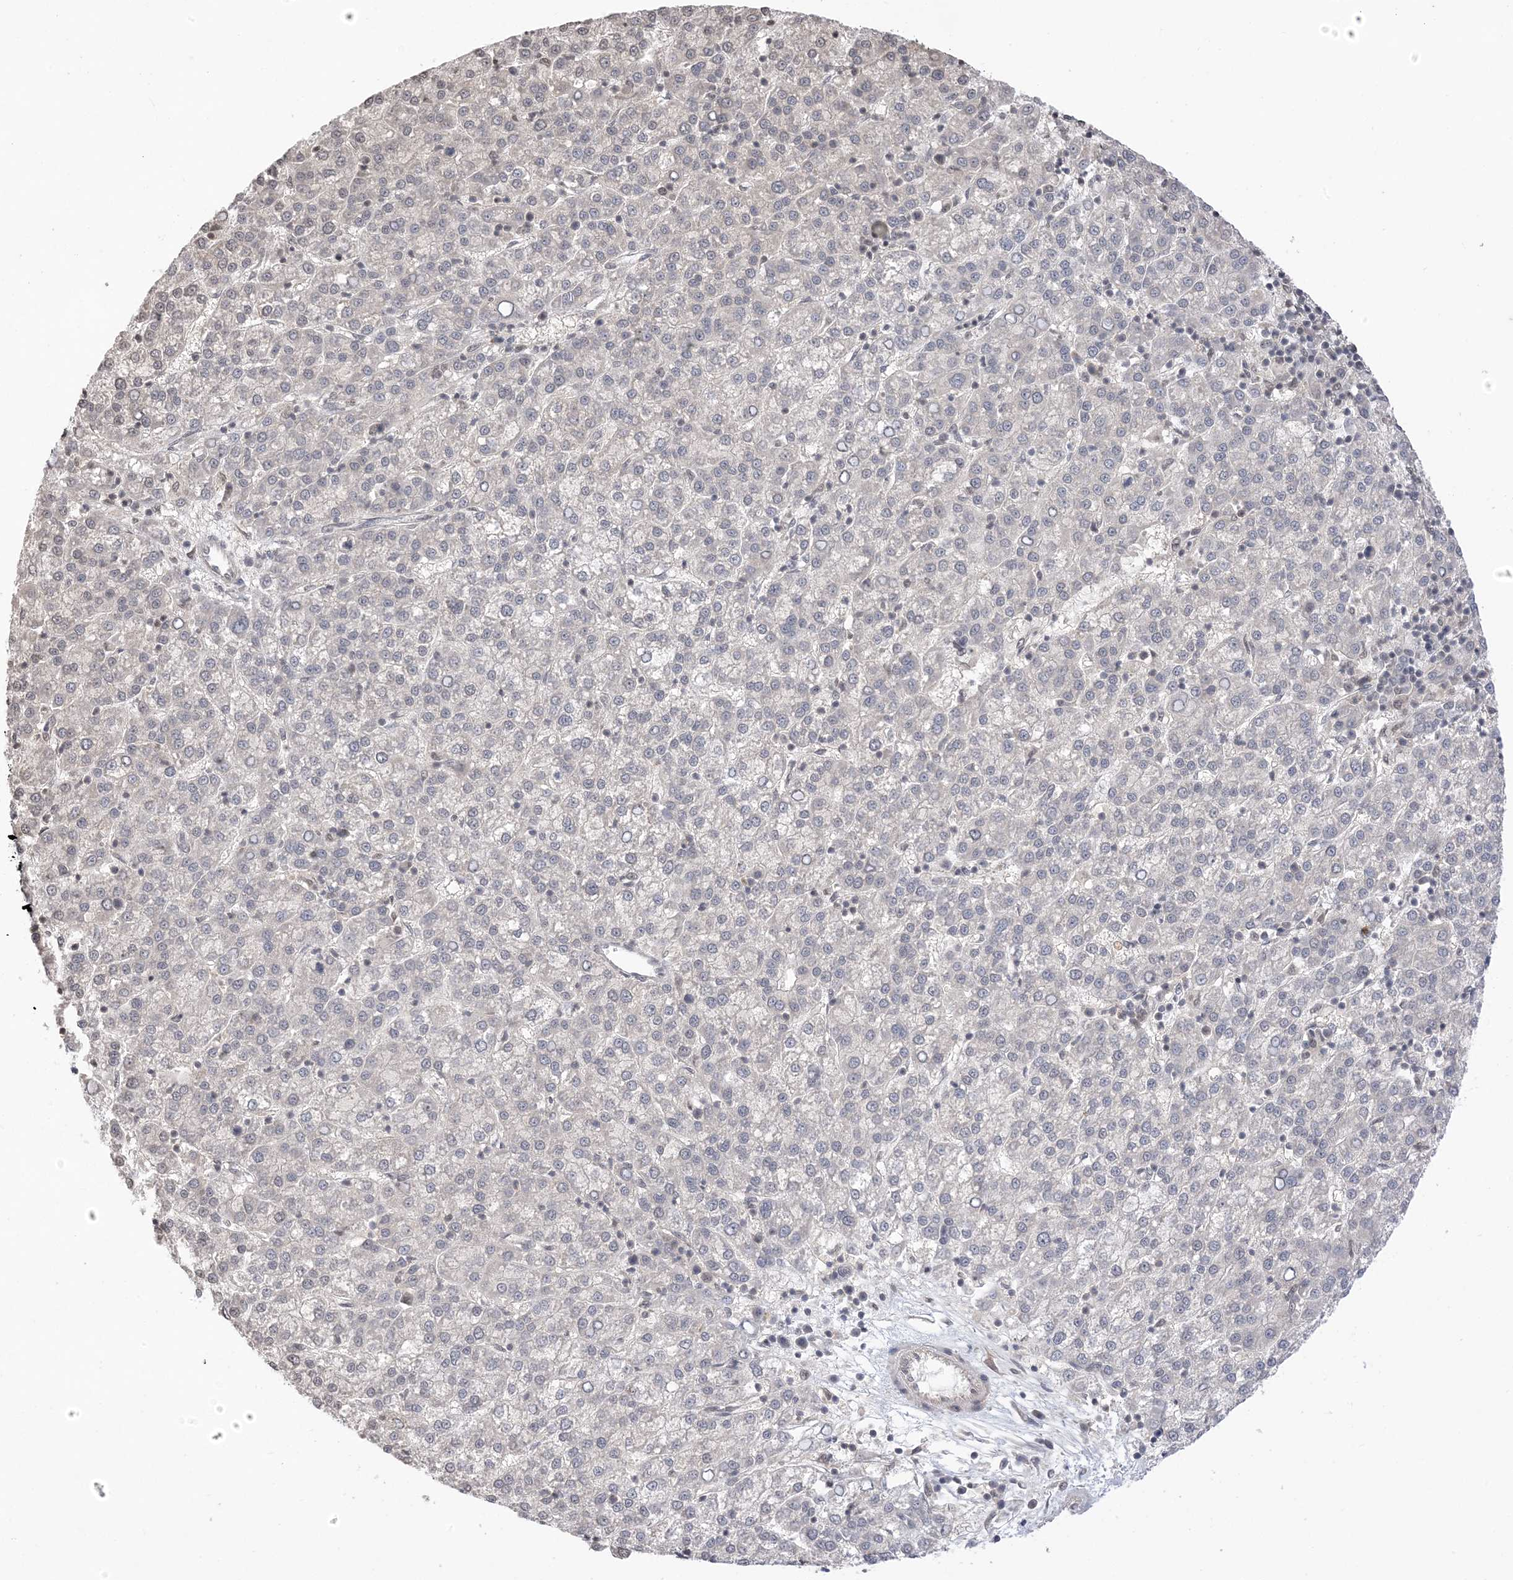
{"staining": {"intensity": "negative", "quantity": "none", "location": "none"}, "tissue": "liver cancer", "cell_type": "Tumor cells", "image_type": "cancer", "snomed": [{"axis": "morphology", "description": "Carcinoma, Hepatocellular, NOS"}, {"axis": "topography", "description": "Liver"}], "caption": "This is an immunohistochemistry (IHC) histopathology image of liver cancer. There is no staining in tumor cells.", "gene": "RANBP9", "patient": {"sex": "female", "age": 58}}